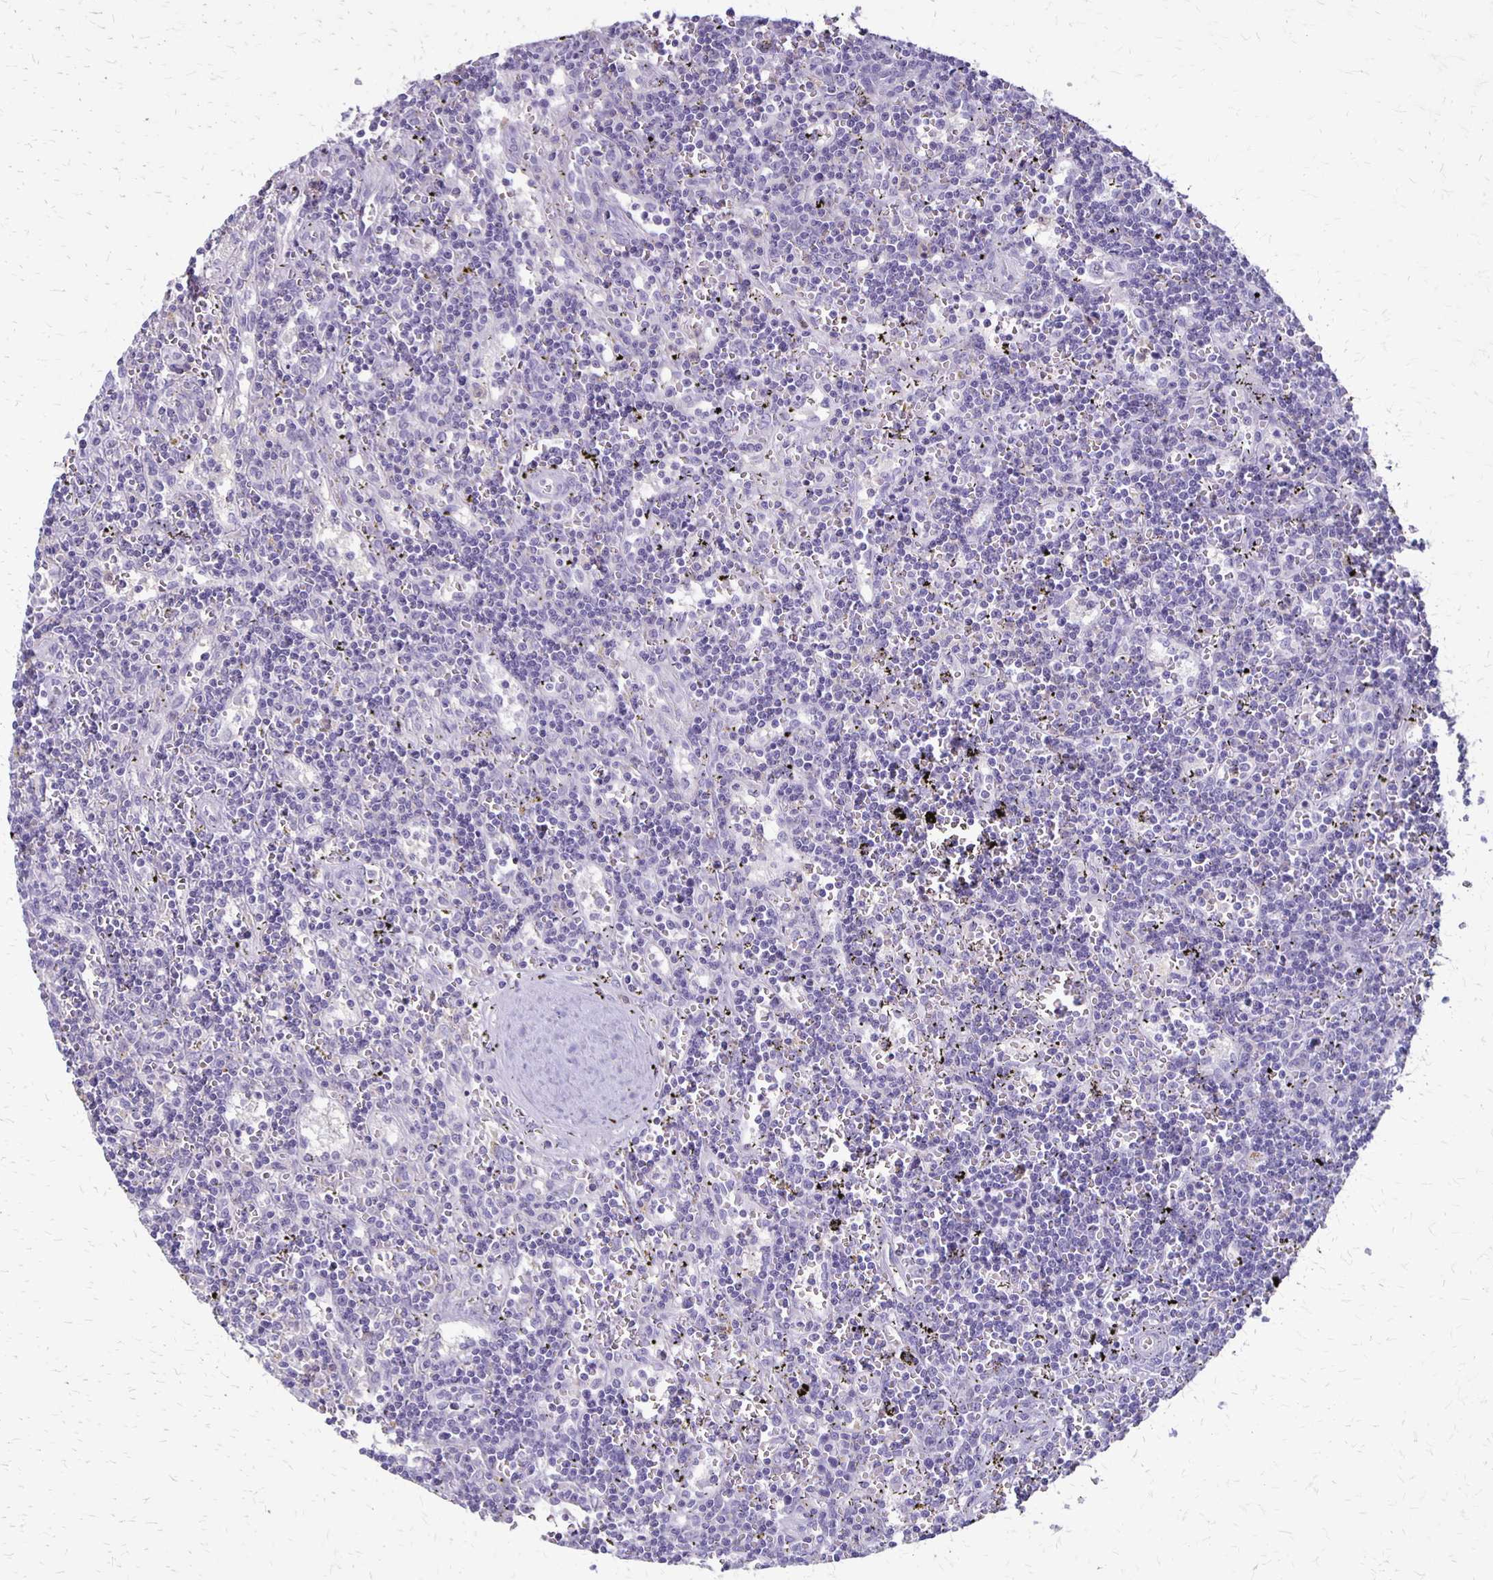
{"staining": {"intensity": "negative", "quantity": "none", "location": "none"}, "tissue": "lymphoma", "cell_type": "Tumor cells", "image_type": "cancer", "snomed": [{"axis": "morphology", "description": "Malignant lymphoma, non-Hodgkin's type, Low grade"}, {"axis": "topography", "description": "Spleen"}], "caption": "The photomicrograph shows no significant positivity in tumor cells of low-grade malignant lymphoma, non-Hodgkin's type.", "gene": "SEPTIN5", "patient": {"sex": "male", "age": 60}}